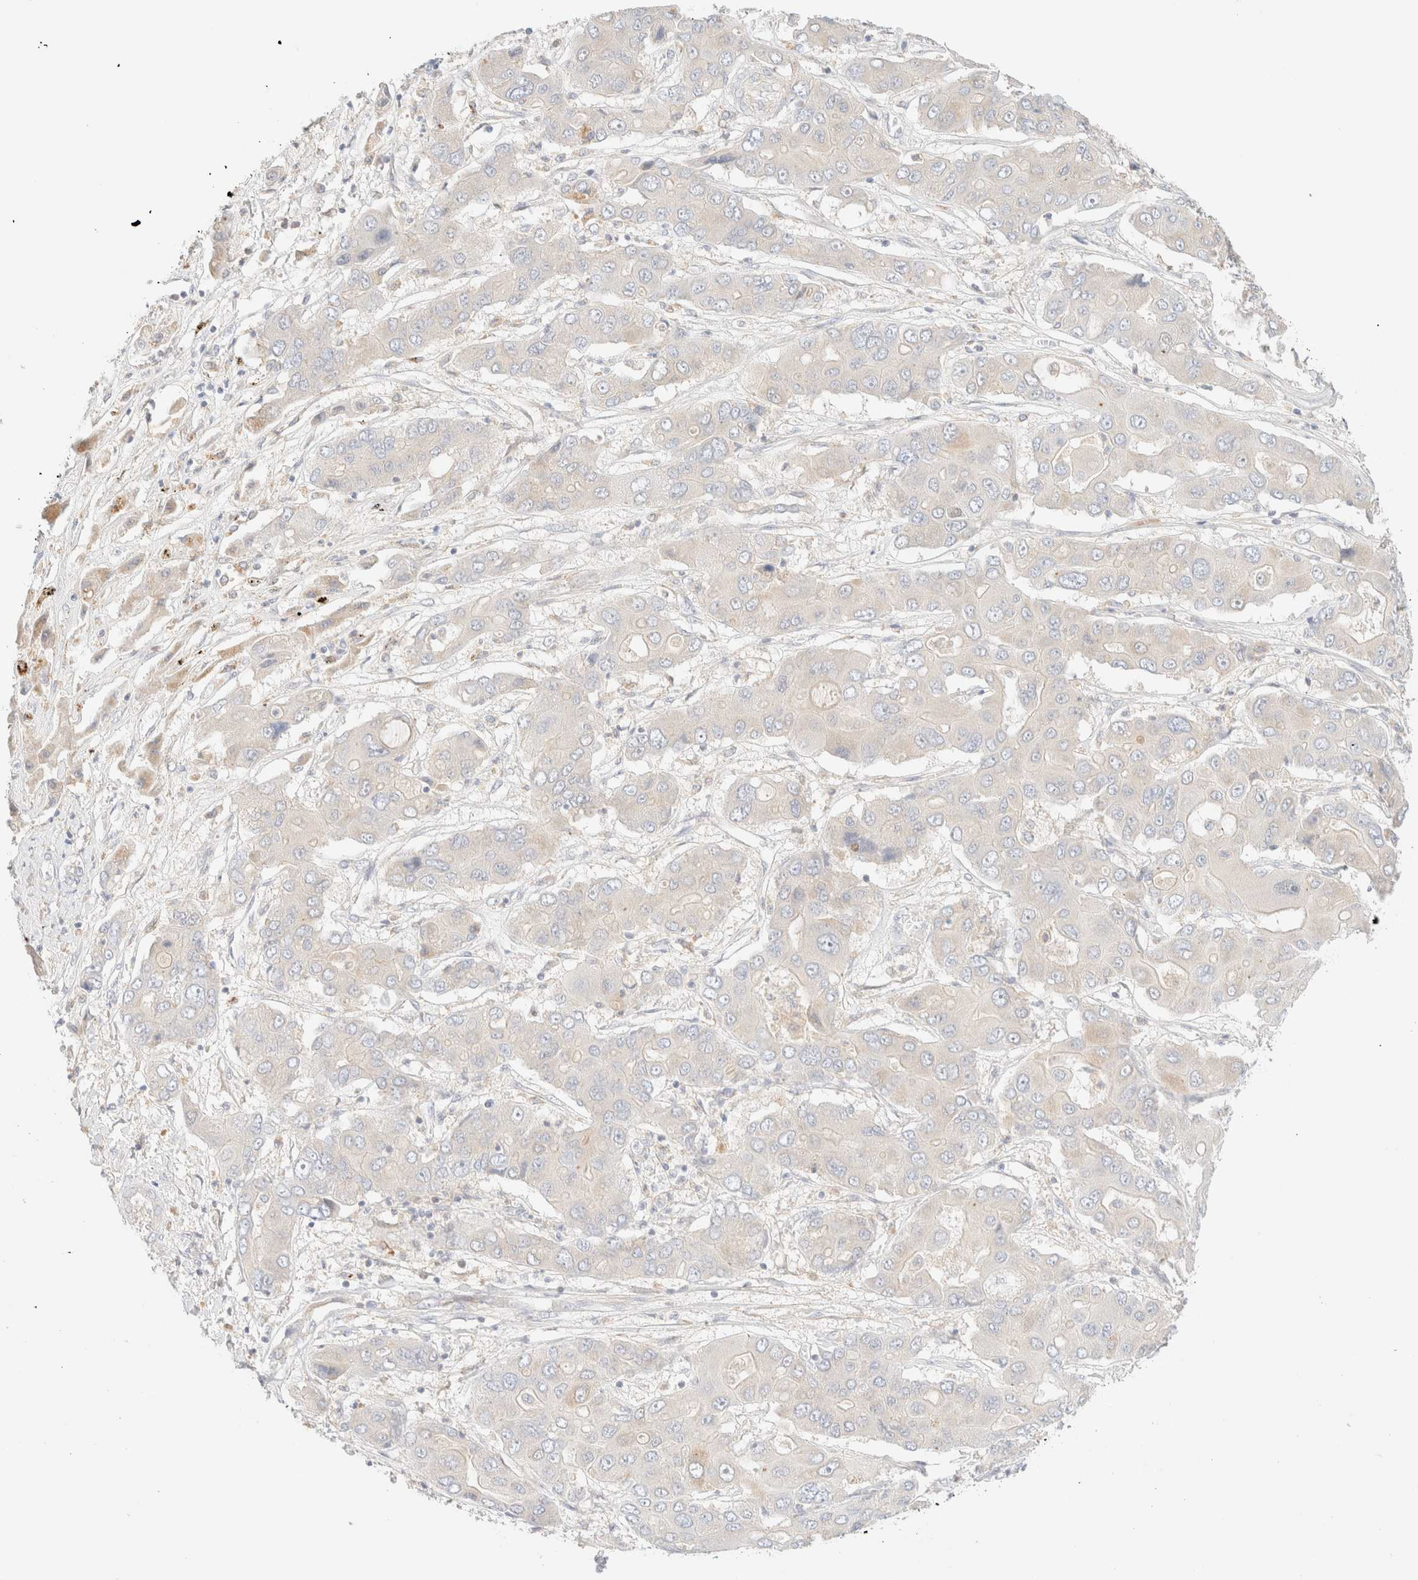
{"staining": {"intensity": "negative", "quantity": "none", "location": "none"}, "tissue": "liver cancer", "cell_type": "Tumor cells", "image_type": "cancer", "snomed": [{"axis": "morphology", "description": "Cholangiocarcinoma"}, {"axis": "topography", "description": "Liver"}], "caption": "Immunohistochemistry image of neoplastic tissue: human cholangiocarcinoma (liver) stained with DAB shows no significant protein staining in tumor cells.", "gene": "SARM1", "patient": {"sex": "male", "age": 67}}